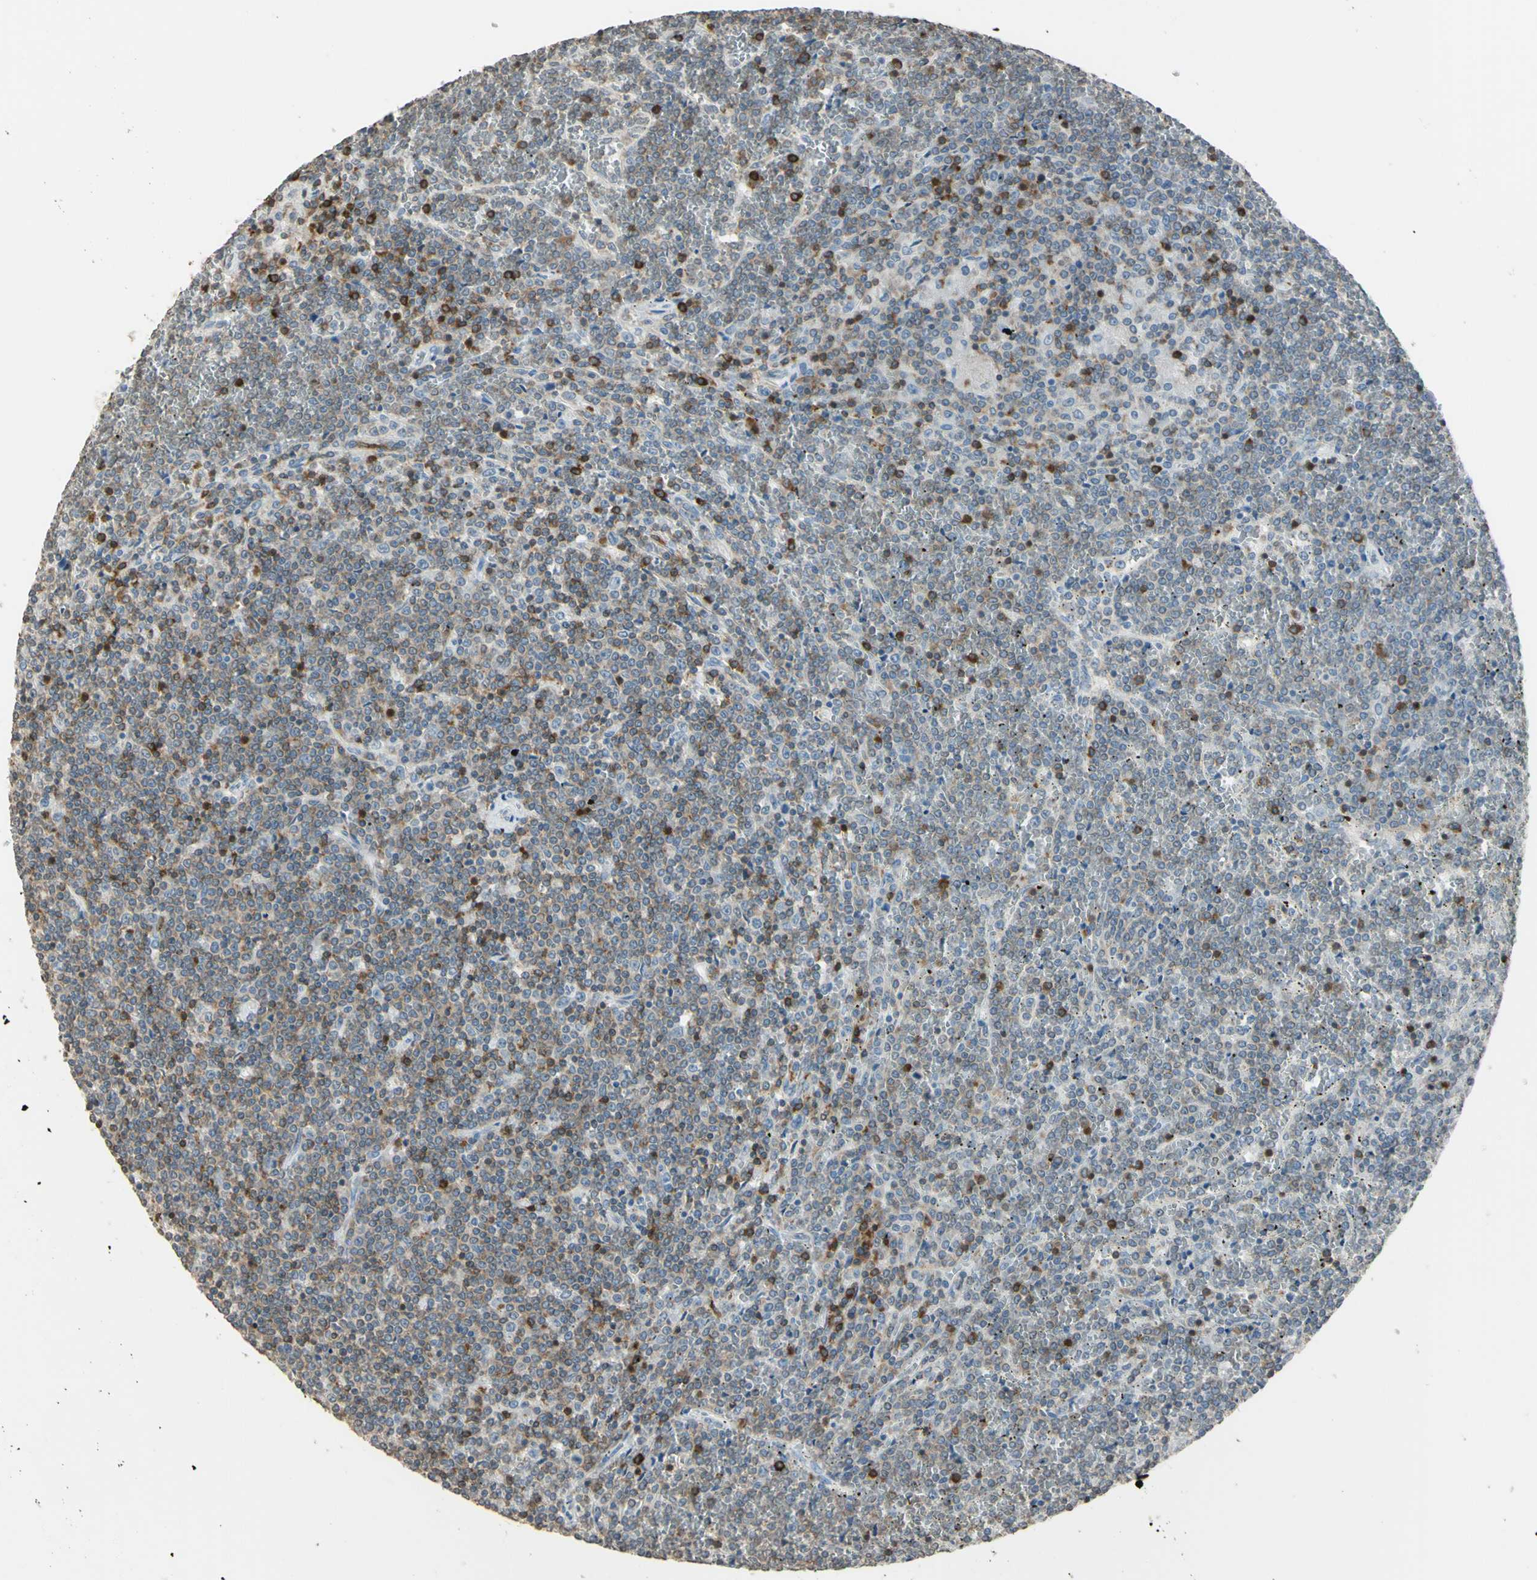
{"staining": {"intensity": "moderate", "quantity": "<25%", "location": "cytoplasmic/membranous"}, "tissue": "lymphoma", "cell_type": "Tumor cells", "image_type": "cancer", "snomed": [{"axis": "morphology", "description": "Malignant lymphoma, non-Hodgkin's type, Low grade"}, {"axis": "topography", "description": "Spleen"}], "caption": "IHC staining of low-grade malignant lymphoma, non-Hodgkin's type, which exhibits low levels of moderate cytoplasmic/membranous positivity in about <25% of tumor cells indicating moderate cytoplasmic/membranous protein expression. The staining was performed using DAB (brown) for protein detection and nuclei were counterstained in hematoxylin (blue).", "gene": "PSTPIP1", "patient": {"sex": "female", "age": 19}}